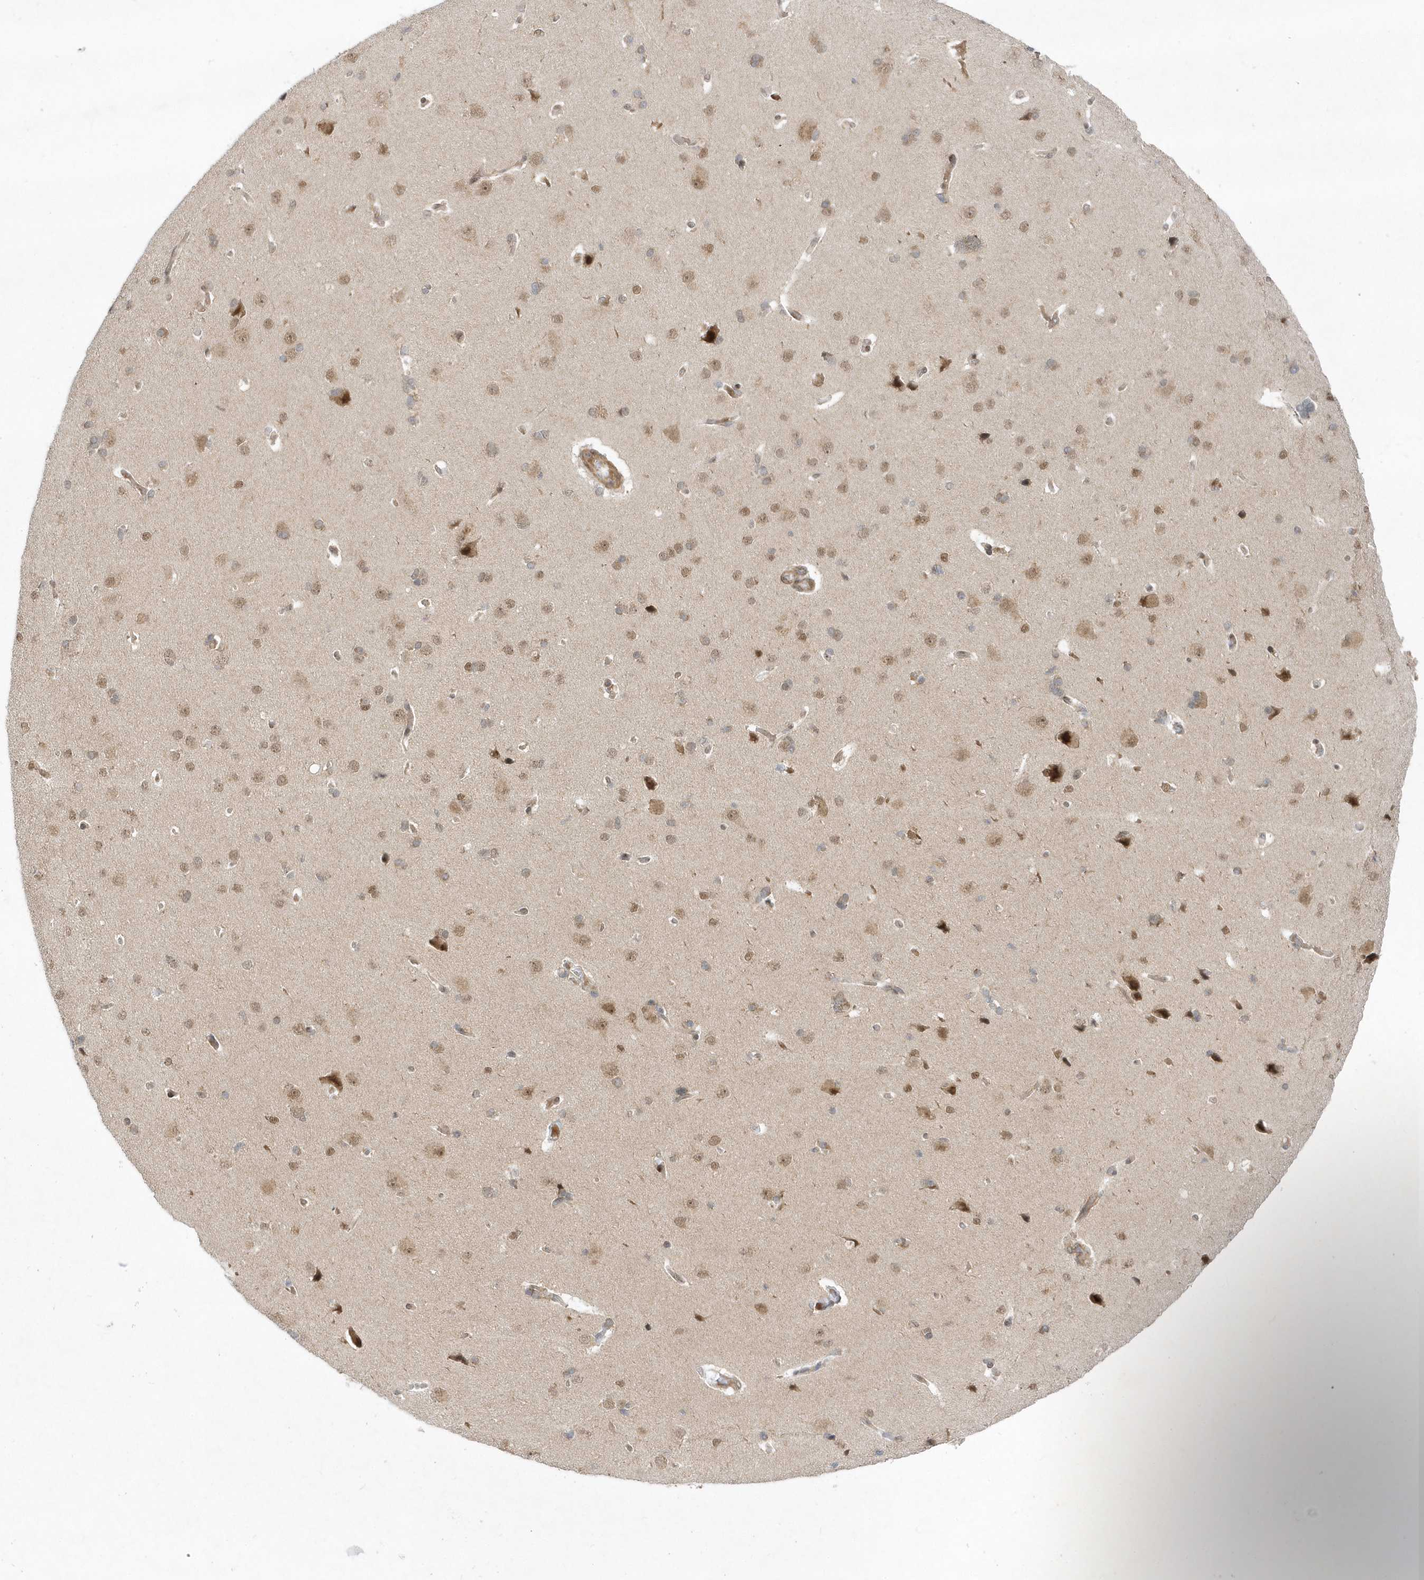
{"staining": {"intensity": "weak", "quantity": ">75%", "location": "cytoplasmic/membranous,nuclear"}, "tissue": "cerebral cortex", "cell_type": "Endothelial cells", "image_type": "normal", "snomed": [{"axis": "morphology", "description": "Normal tissue, NOS"}, {"axis": "topography", "description": "Cerebral cortex"}], "caption": "High-power microscopy captured an immunohistochemistry image of normal cerebral cortex, revealing weak cytoplasmic/membranous,nuclear staining in approximately >75% of endothelial cells.", "gene": "MXI1", "patient": {"sex": "male", "age": 62}}